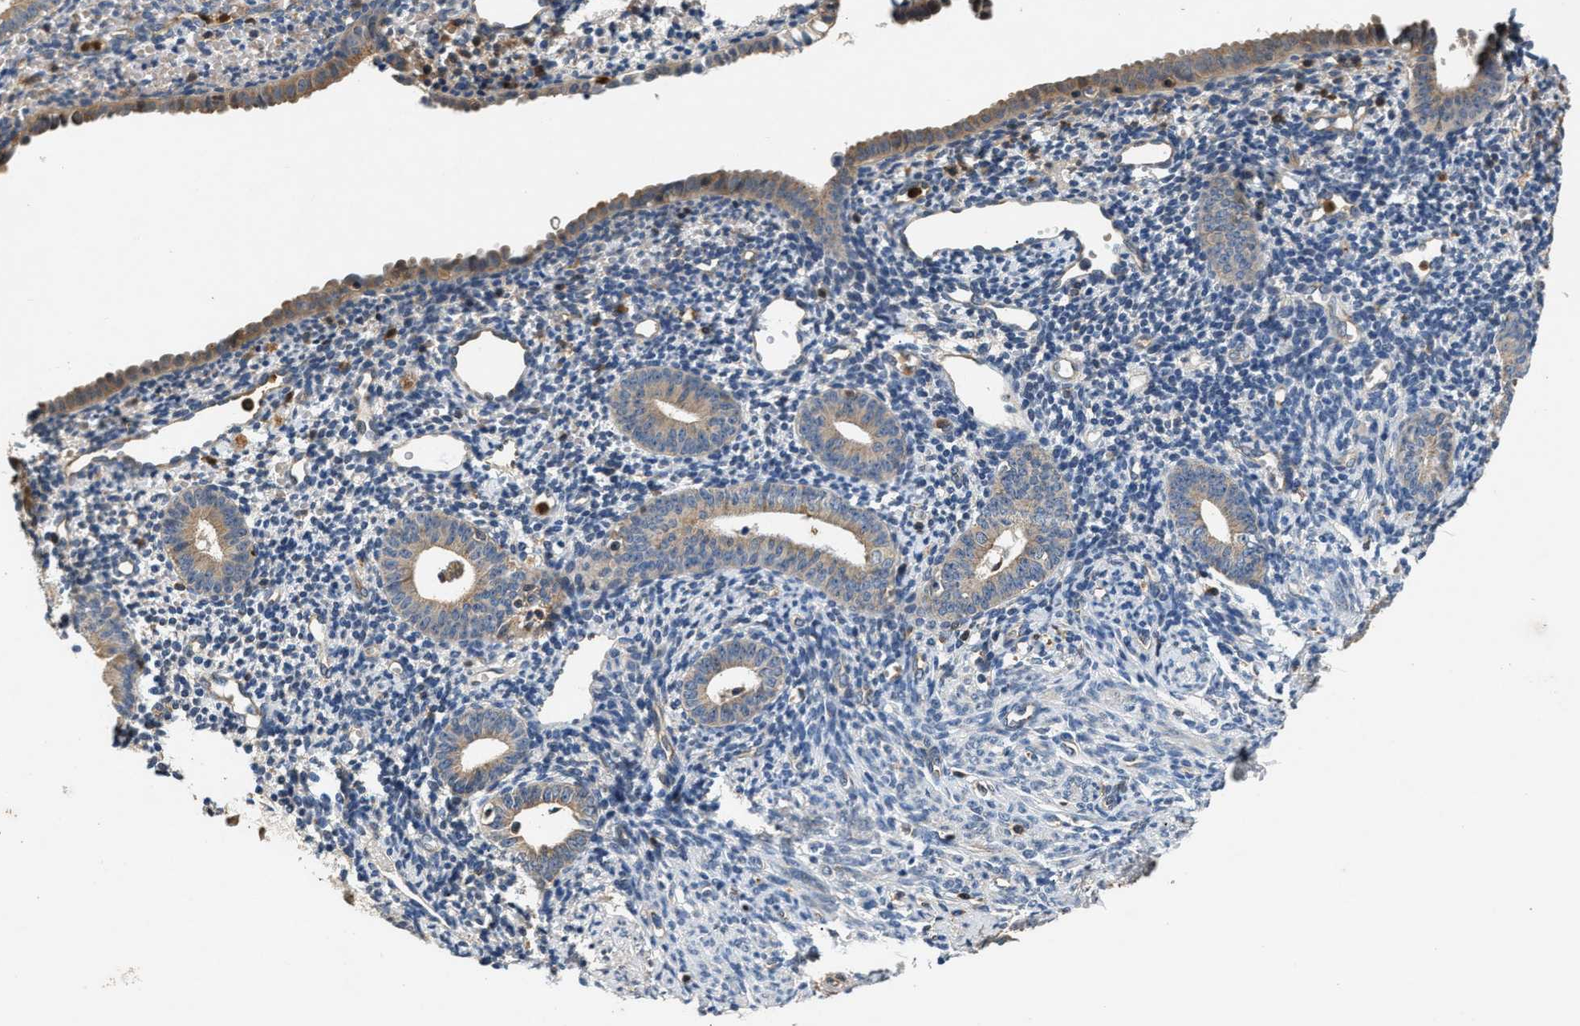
{"staining": {"intensity": "moderate", "quantity": "<25%", "location": "cytoplasmic/membranous"}, "tissue": "endometrium", "cell_type": "Cells in endometrial stroma", "image_type": "normal", "snomed": [{"axis": "morphology", "description": "Normal tissue, NOS"}, {"axis": "topography", "description": "Endometrium"}], "caption": "DAB (3,3'-diaminobenzidine) immunohistochemical staining of unremarkable human endometrium shows moderate cytoplasmic/membranous protein expression in about <25% of cells in endometrial stroma.", "gene": "CHUK", "patient": {"sex": "female", "age": 50}}